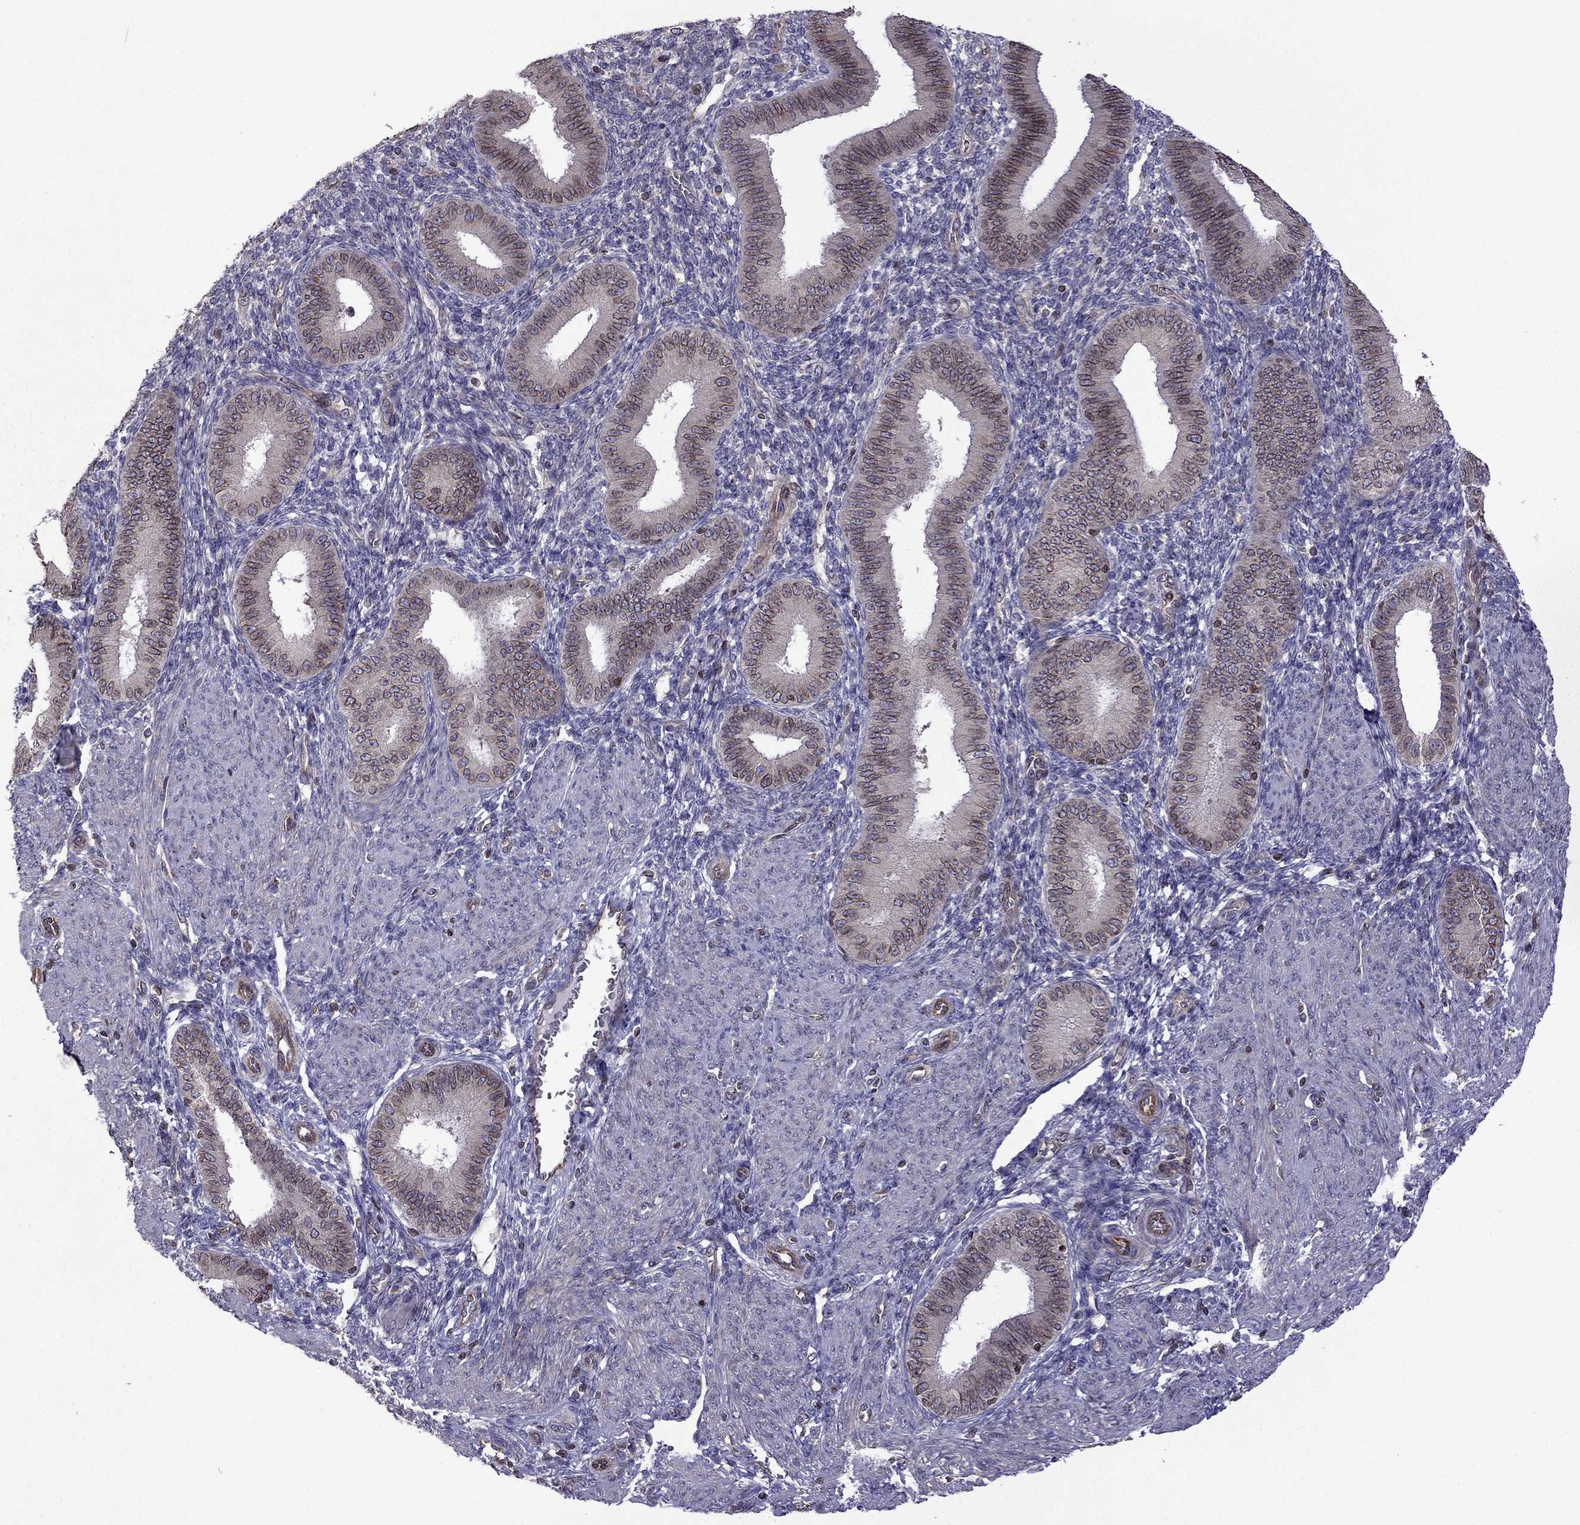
{"staining": {"intensity": "weak", "quantity": "<25%", "location": "cytoplasmic/membranous"}, "tissue": "endometrium", "cell_type": "Cells in endometrial stroma", "image_type": "normal", "snomed": [{"axis": "morphology", "description": "Normal tissue, NOS"}, {"axis": "topography", "description": "Endometrium"}], "caption": "Cells in endometrial stroma are negative for brown protein staining in unremarkable endometrium. Nuclei are stained in blue.", "gene": "CDC42BPA", "patient": {"sex": "female", "age": 39}}